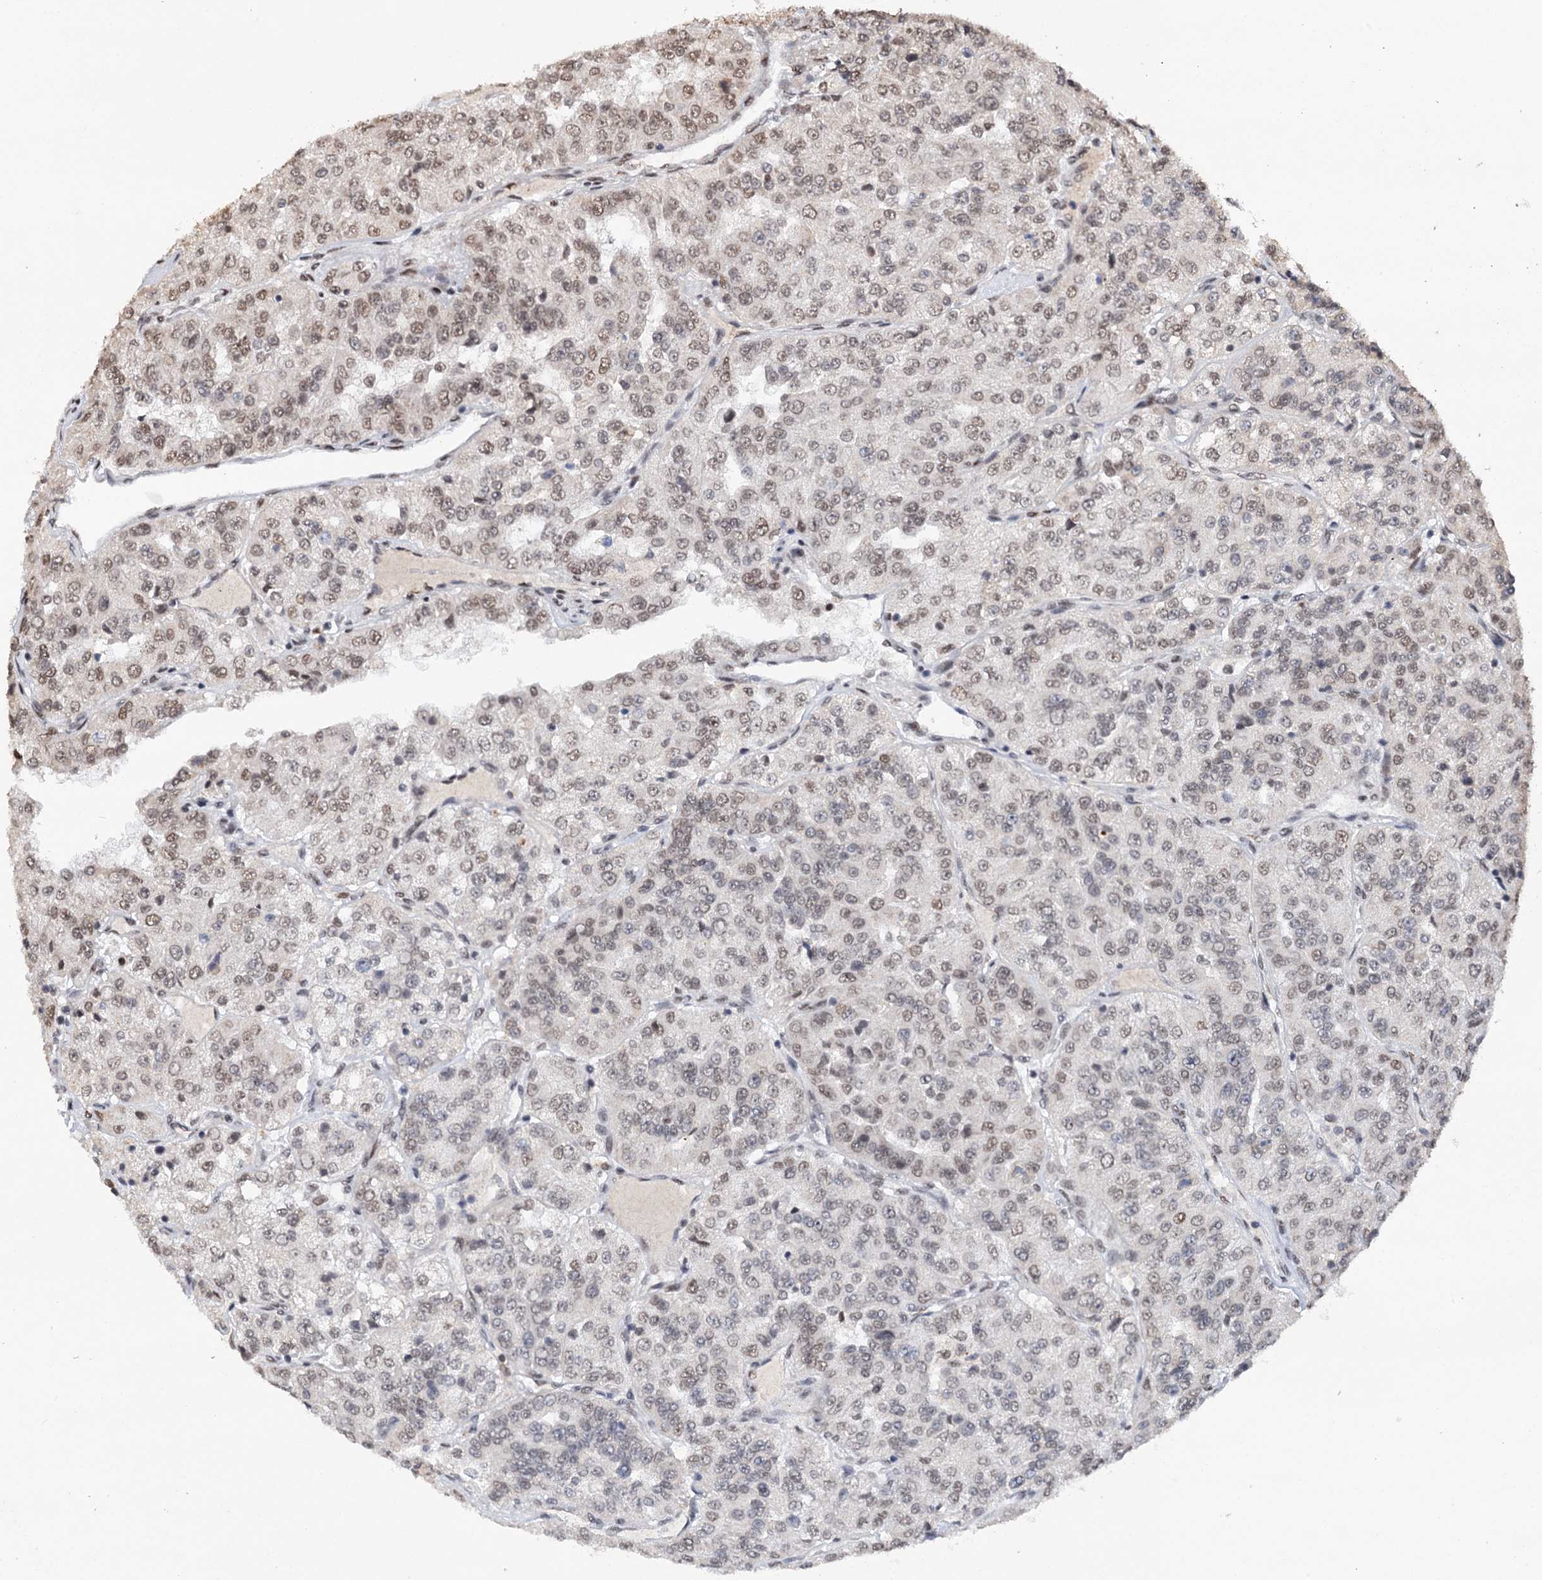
{"staining": {"intensity": "weak", "quantity": "<25%", "location": "nuclear"}, "tissue": "renal cancer", "cell_type": "Tumor cells", "image_type": "cancer", "snomed": [{"axis": "morphology", "description": "Adenocarcinoma, NOS"}, {"axis": "topography", "description": "Kidney"}], "caption": "Tumor cells are negative for protein expression in human adenocarcinoma (renal). (Immunohistochemistry (ihc), brightfield microscopy, high magnification).", "gene": "MATR3", "patient": {"sex": "female", "age": 63}}